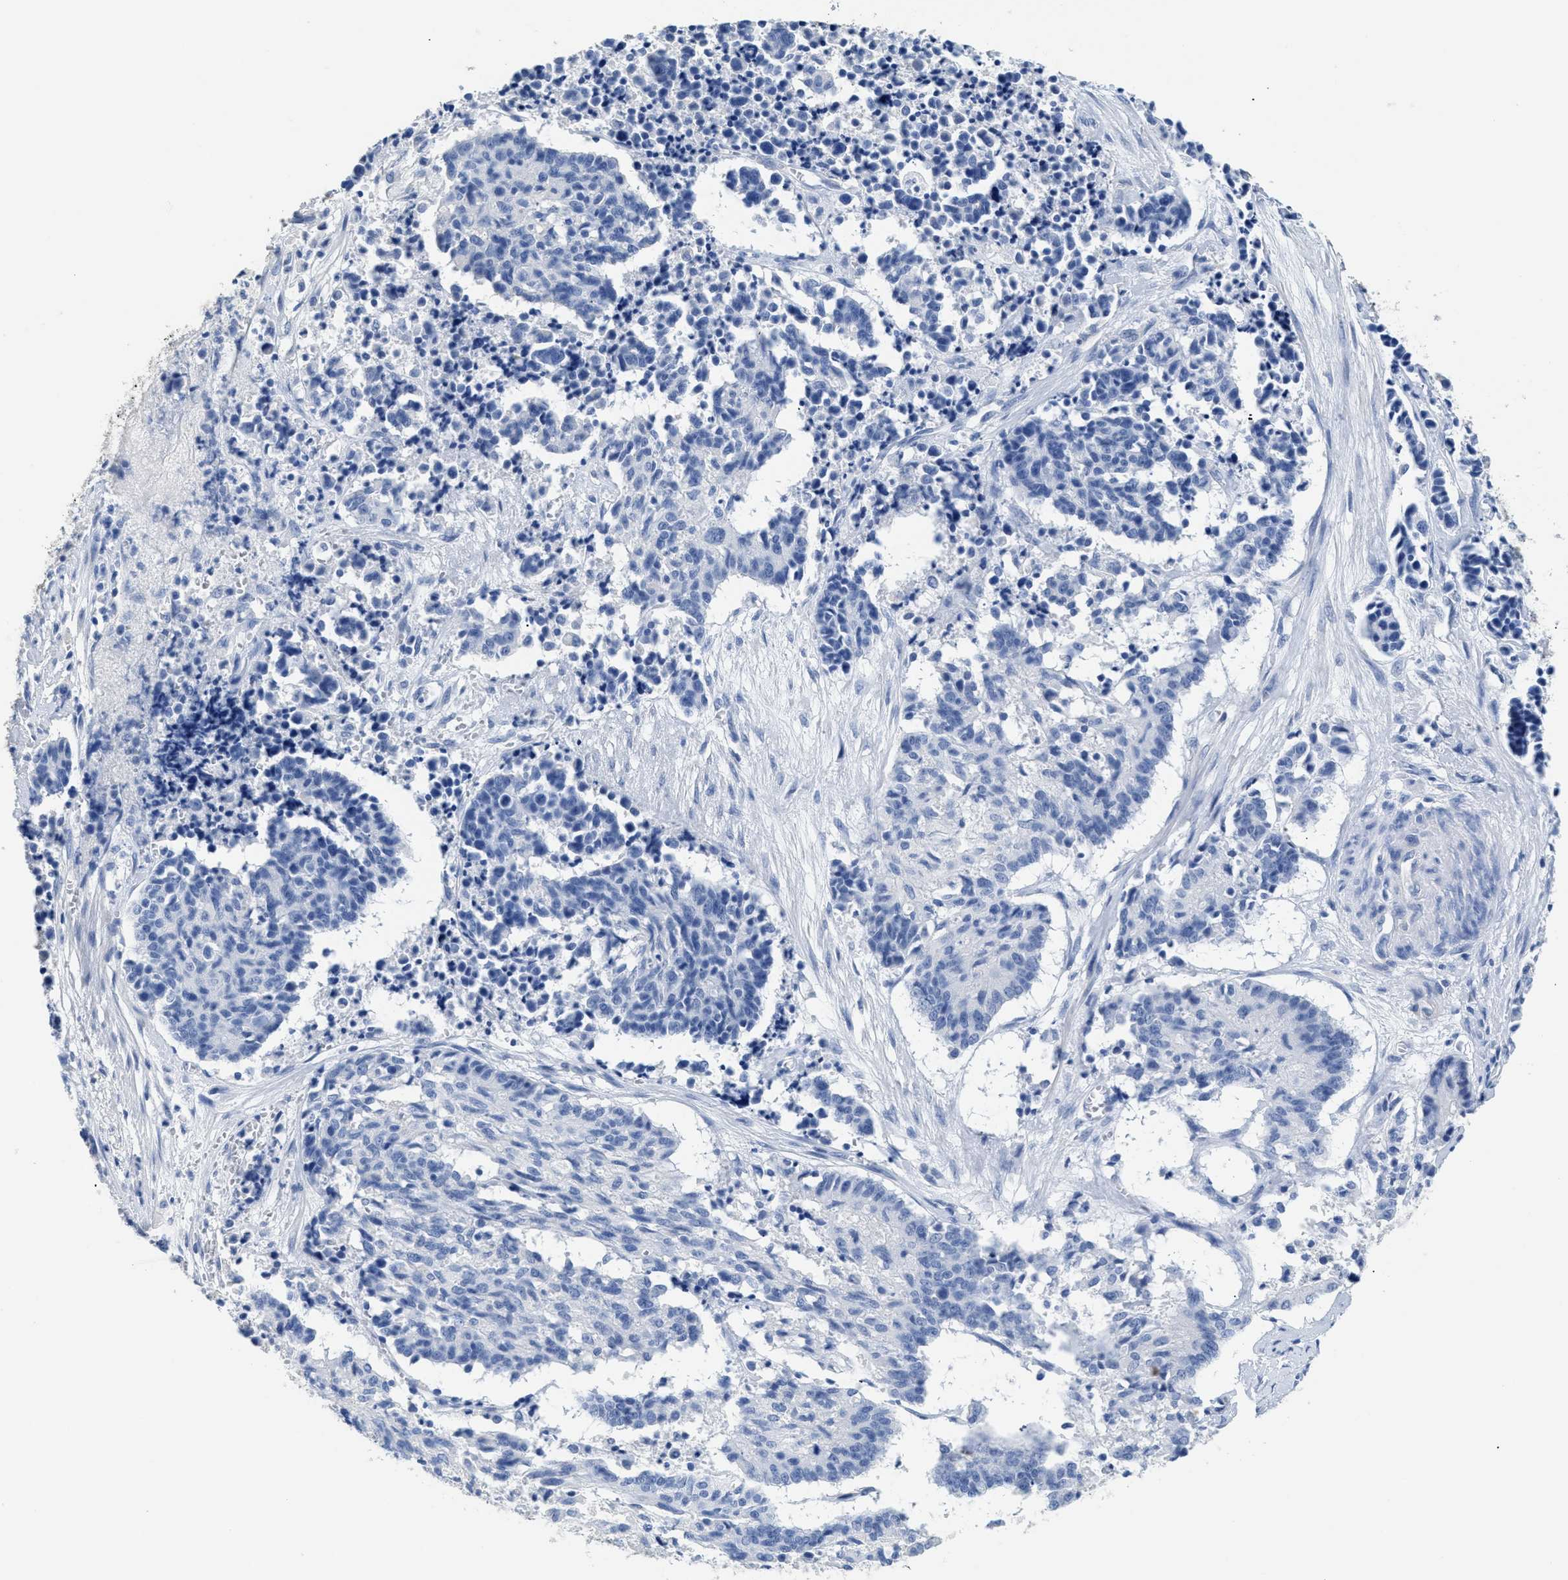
{"staining": {"intensity": "negative", "quantity": "none", "location": "none"}, "tissue": "cervical cancer", "cell_type": "Tumor cells", "image_type": "cancer", "snomed": [{"axis": "morphology", "description": "Squamous cell carcinoma, NOS"}, {"axis": "topography", "description": "Cervix"}], "caption": "This is an IHC histopathology image of cervical squamous cell carcinoma. There is no positivity in tumor cells.", "gene": "DLC1", "patient": {"sex": "female", "age": 35}}